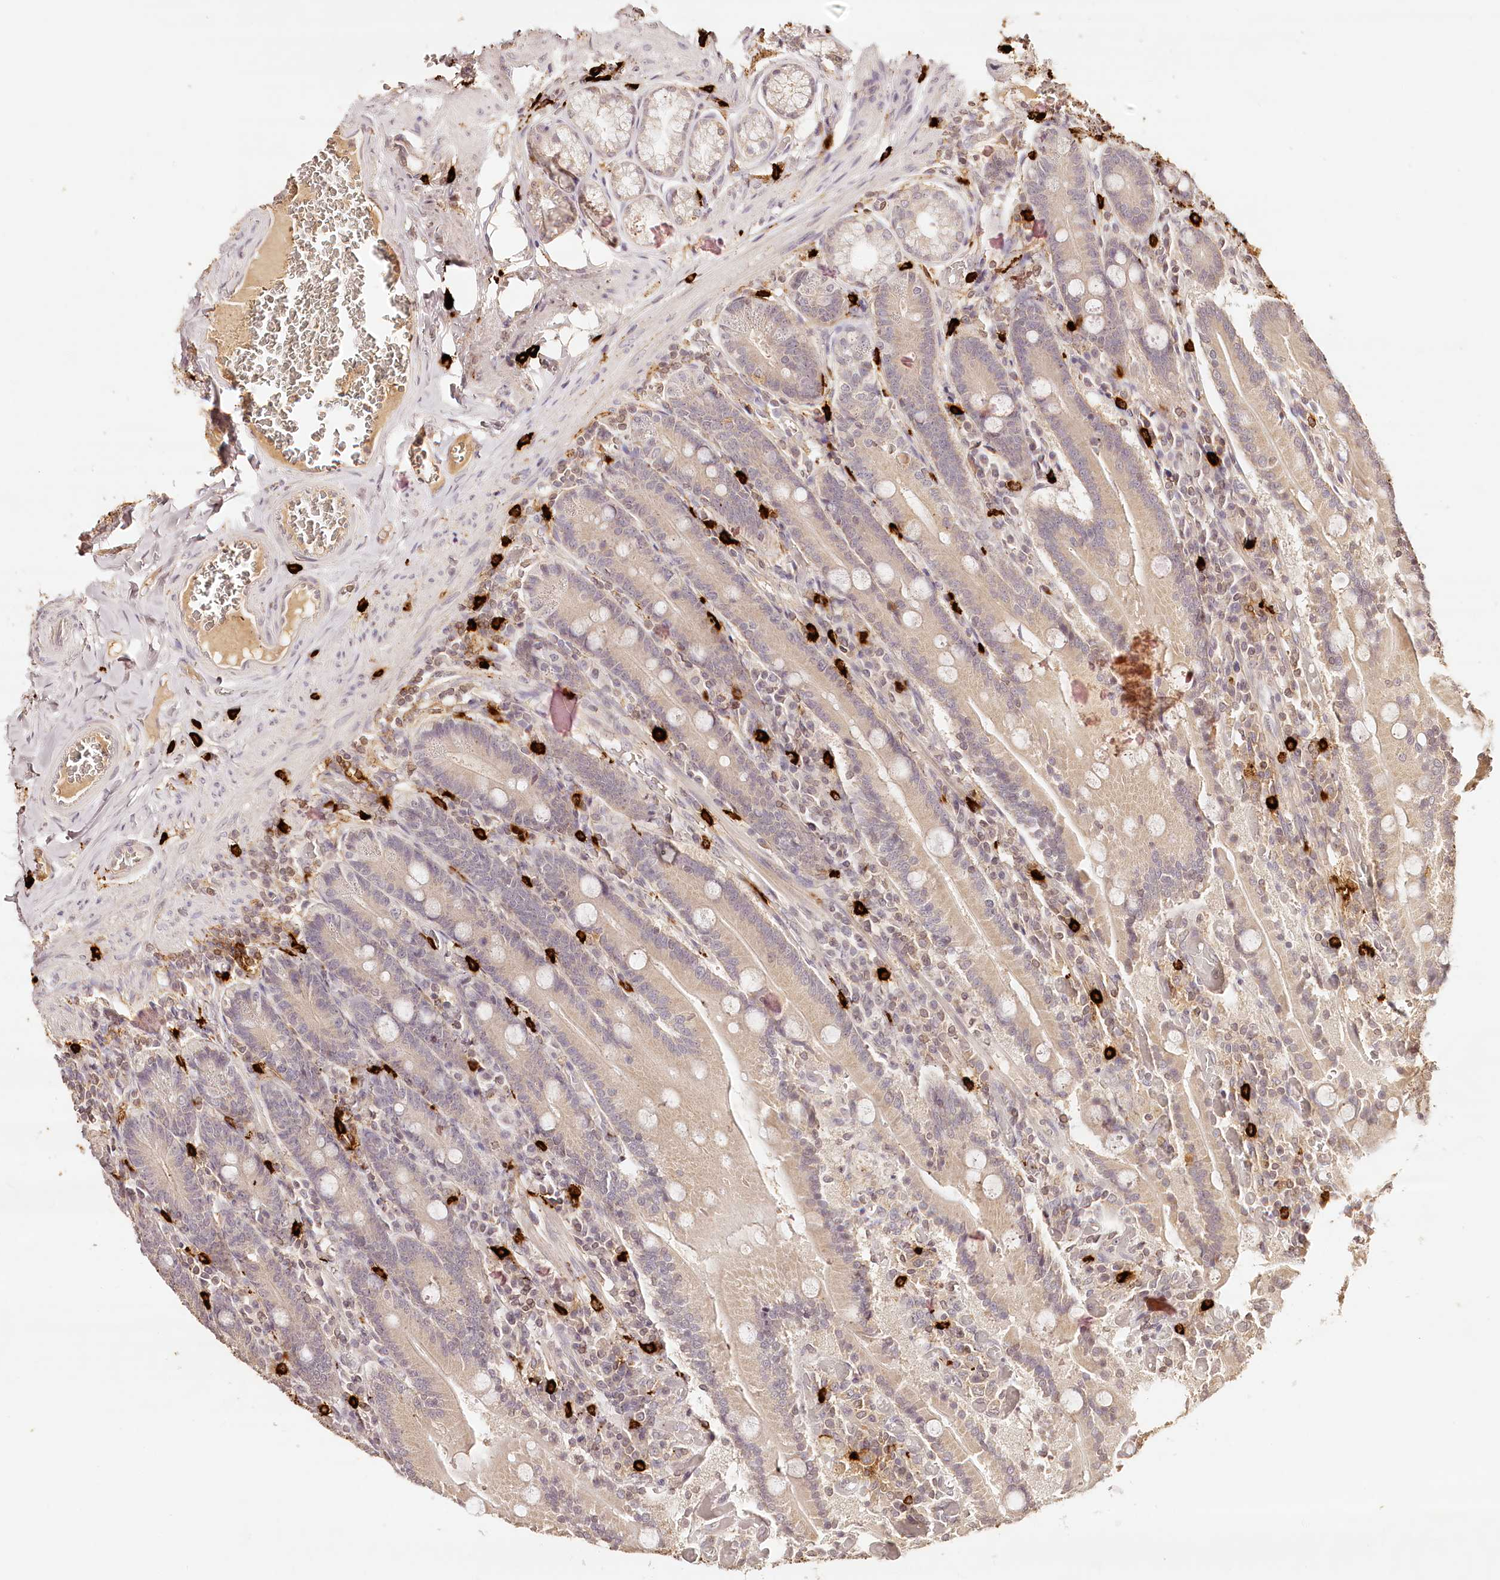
{"staining": {"intensity": "weak", "quantity": "<25%", "location": "cytoplasmic/membranous"}, "tissue": "duodenum", "cell_type": "Glandular cells", "image_type": "normal", "snomed": [{"axis": "morphology", "description": "Normal tissue, NOS"}, {"axis": "topography", "description": "Duodenum"}], "caption": "Duodenum was stained to show a protein in brown. There is no significant expression in glandular cells. (Immunohistochemistry (ihc), brightfield microscopy, high magnification).", "gene": "SYNGR1", "patient": {"sex": "female", "age": 62}}